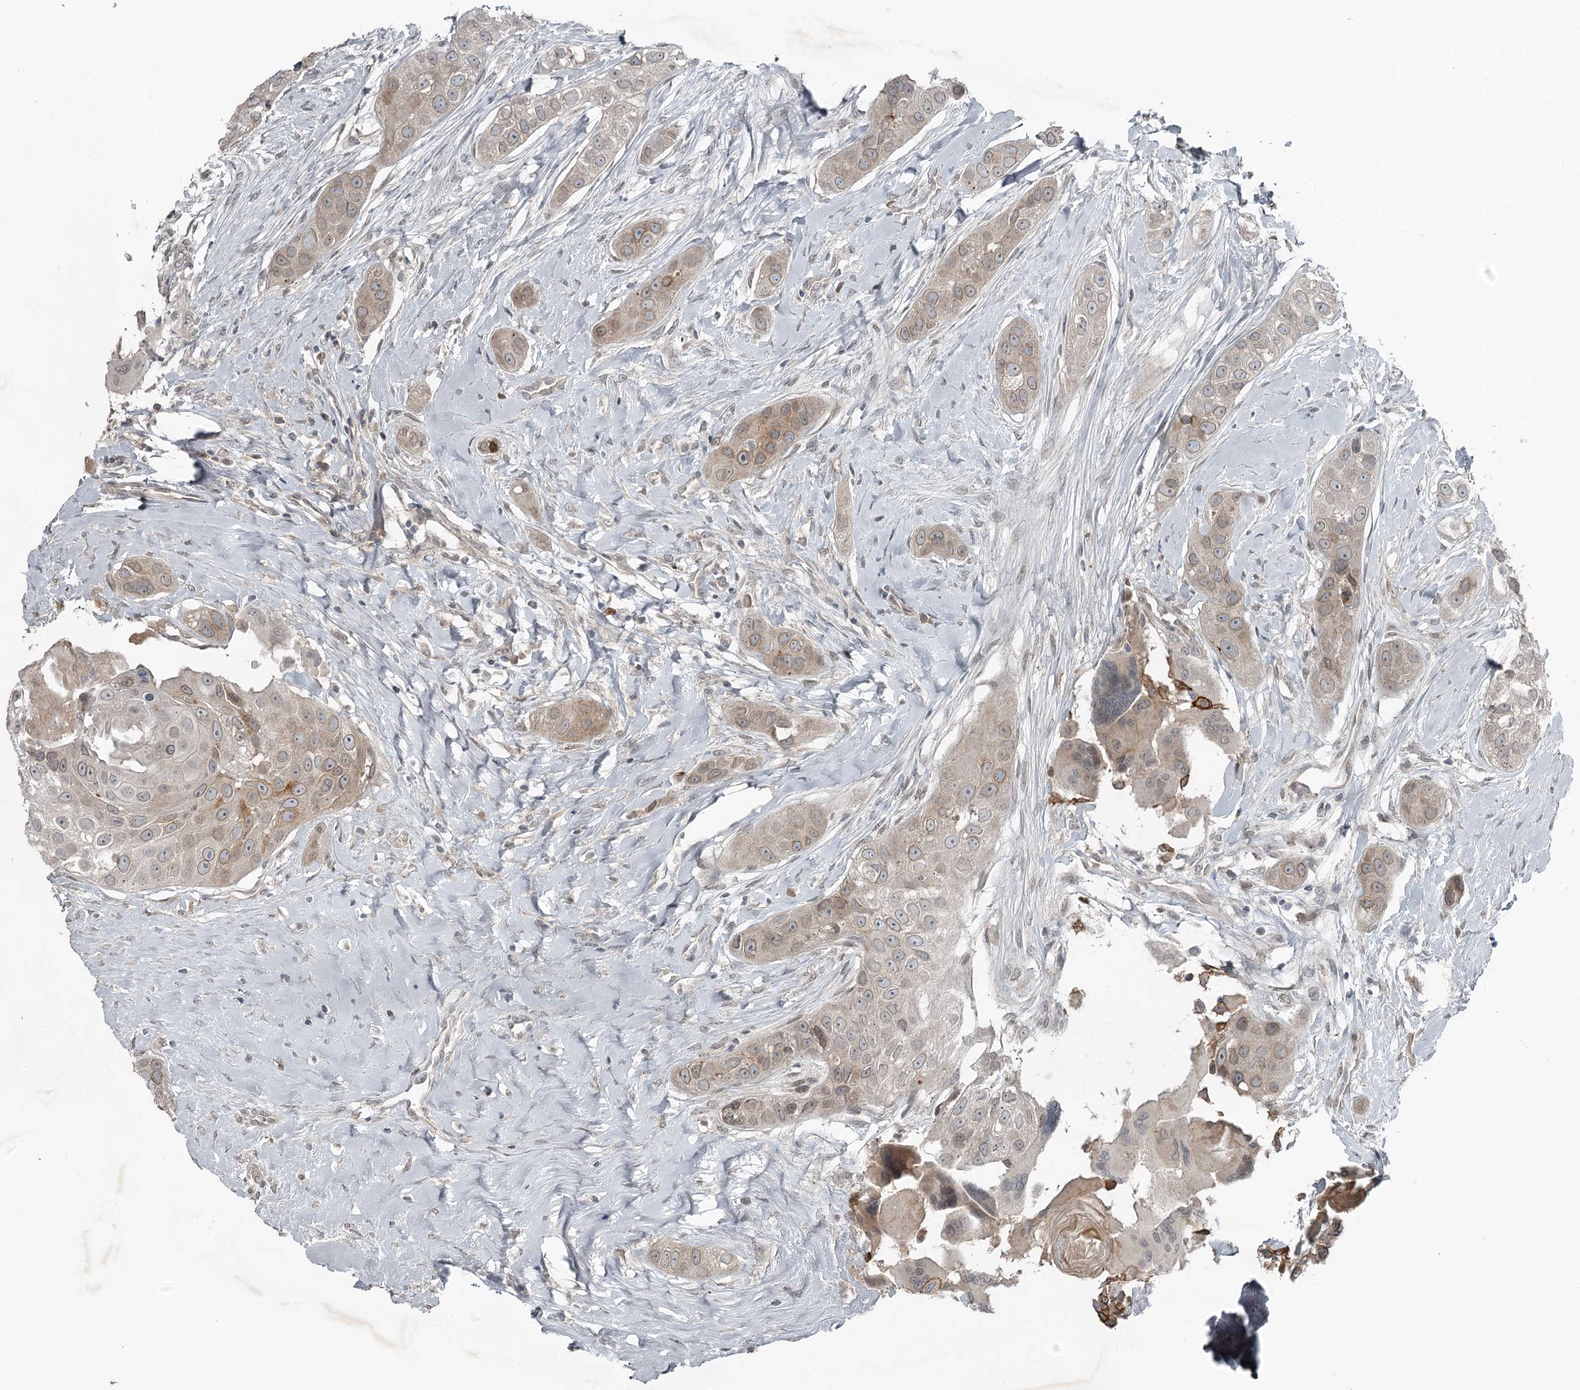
{"staining": {"intensity": "weak", "quantity": "25%-75%", "location": "cytoplasmic/membranous"}, "tissue": "head and neck cancer", "cell_type": "Tumor cells", "image_type": "cancer", "snomed": [{"axis": "morphology", "description": "Normal tissue, NOS"}, {"axis": "morphology", "description": "Squamous cell carcinoma, NOS"}, {"axis": "topography", "description": "Skeletal muscle"}, {"axis": "topography", "description": "Head-Neck"}], "caption": "DAB immunohistochemical staining of human head and neck cancer (squamous cell carcinoma) exhibits weak cytoplasmic/membranous protein staining in about 25%-75% of tumor cells.", "gene": "SLC39A8", "patient": {"sex": "male", "age": 51}}